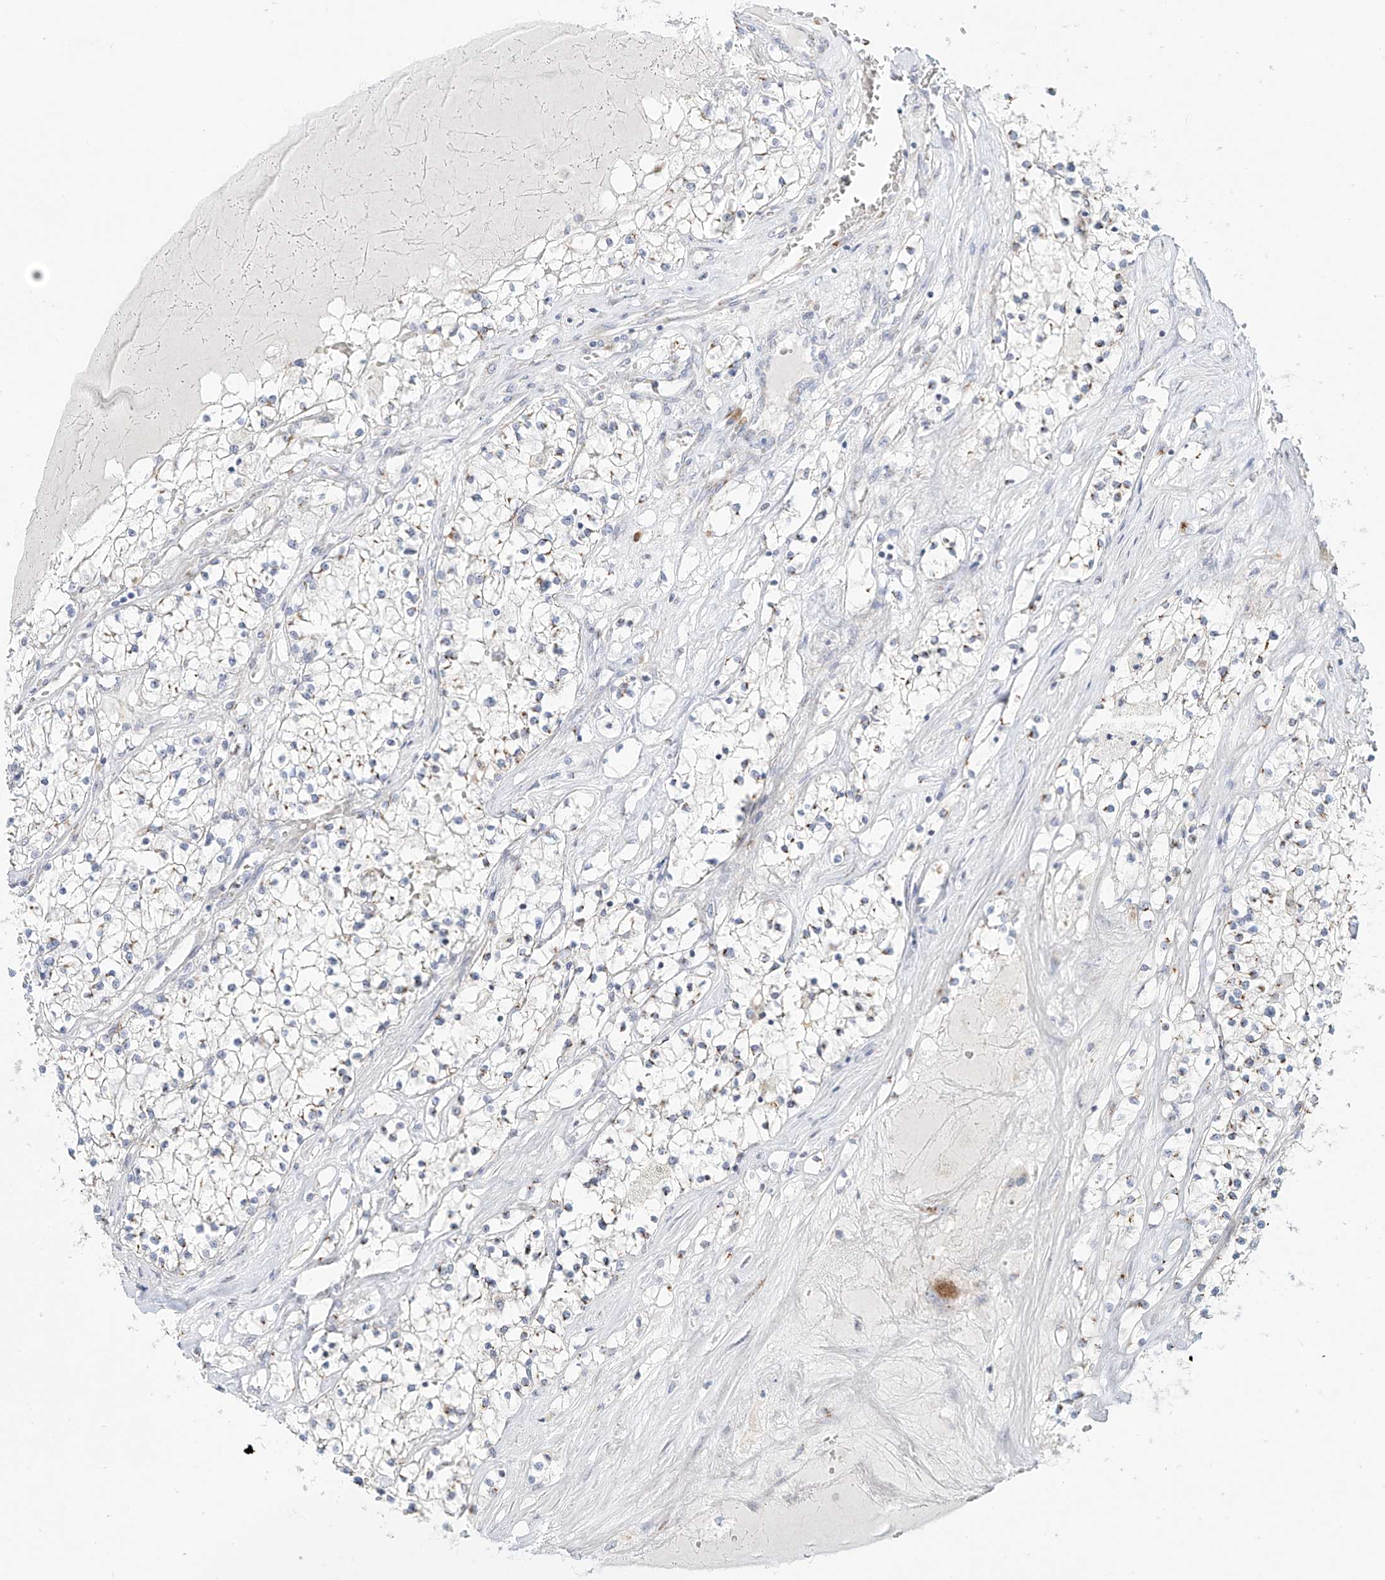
{"staining": {"intensity": "weak", "quantity": "<25%", "location": "cytoplasmic/membranous"}, "tissue": "renal cancer", "cell_type": "Tumor cells", "image_type": "cancer", "snomed": [{"axis": "morphology", "description": "Normal tissue, NOS"}, {"axis": "morphology", "description": "Adenocarcinoma, NOS"}, {"axis": "topography", "description": "Kidney"}], "caption": "DAB immunohistochemical staining of human adenocarcinoma (renal) shows no significant positivity in tumor cells. (DAB (3,3'-diaminobenzidine) IHC, high magnification).", "gene": "BSDC1", "patient": {"sex": "male", "age": 68}}